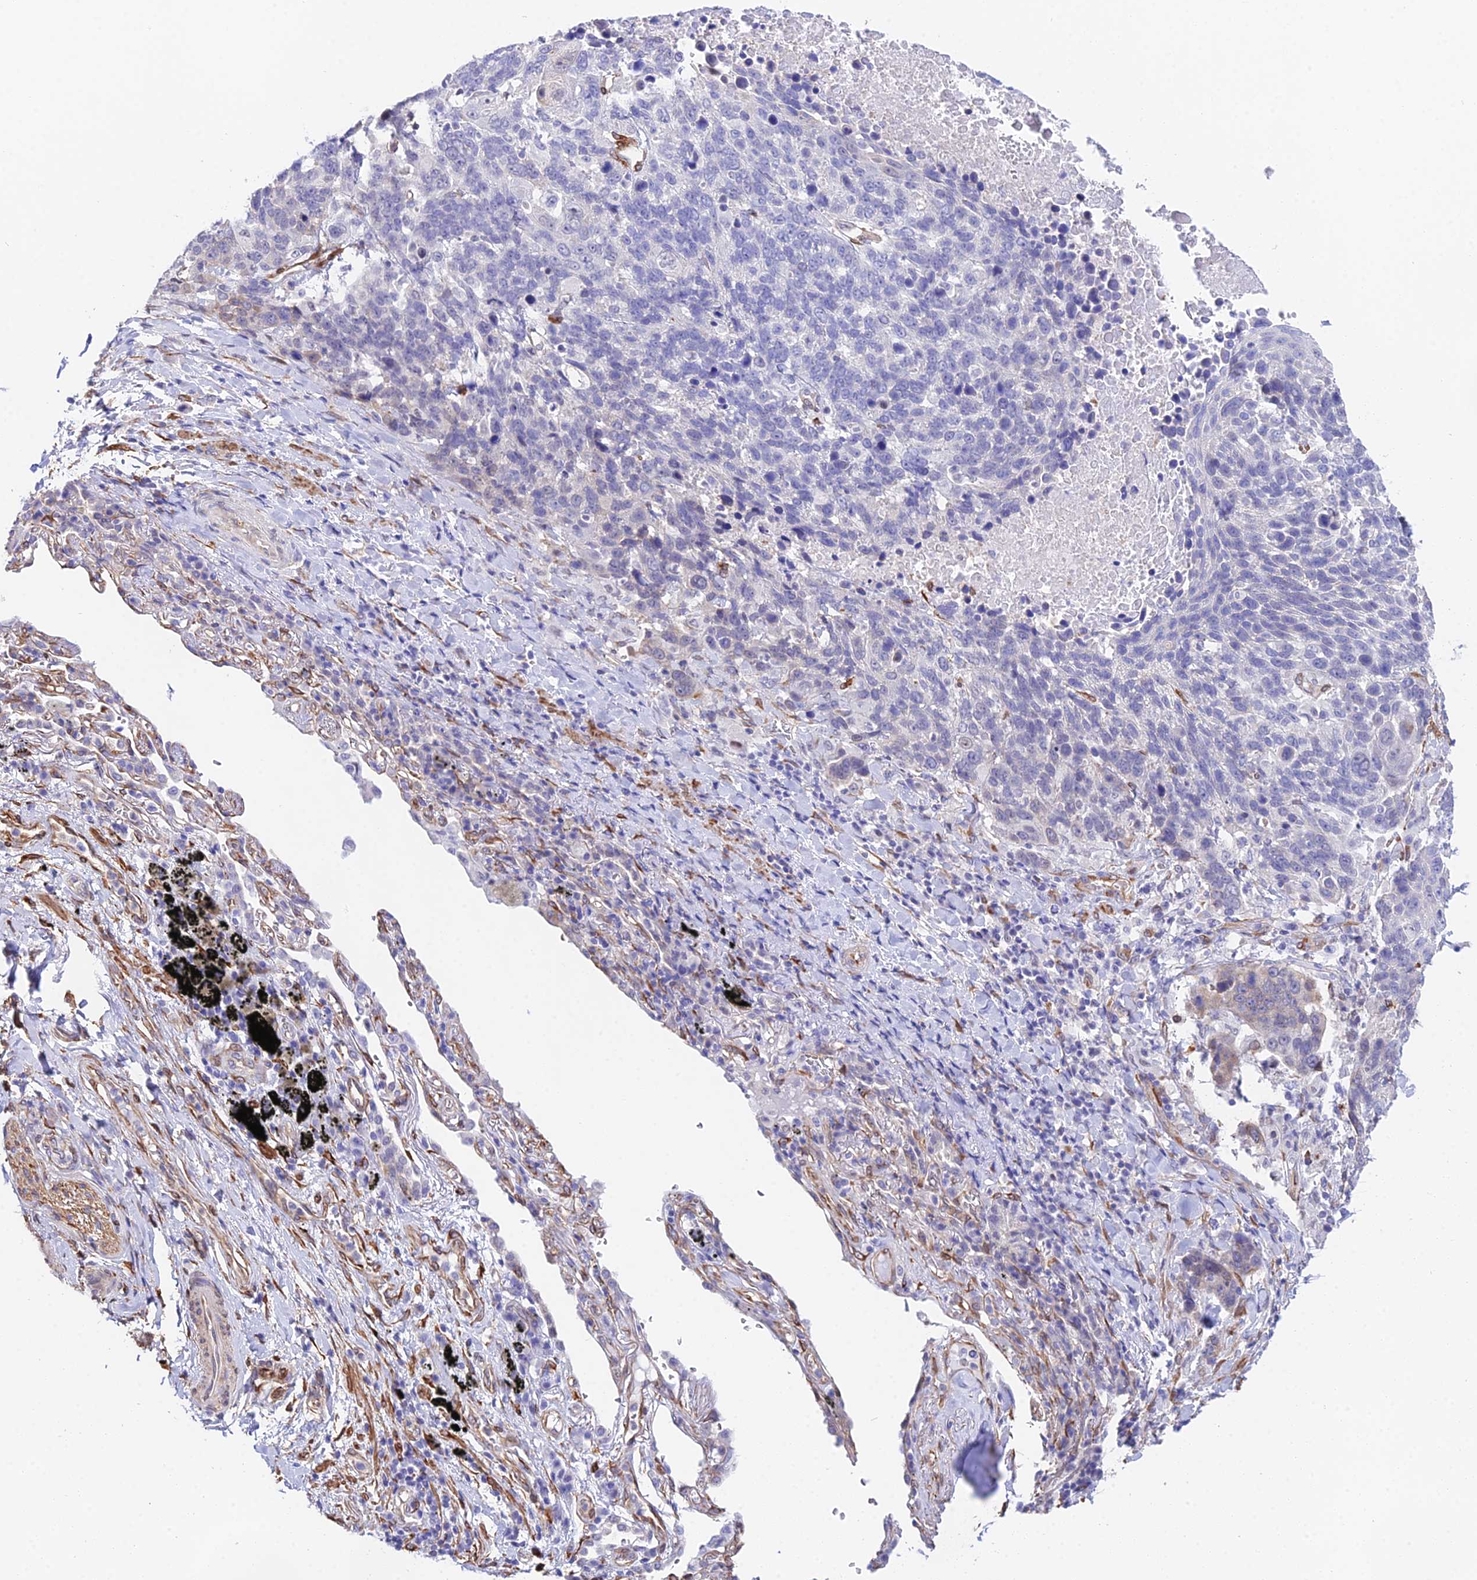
{"staining": {"intensity": "negative", "quantity": "none", "location": "none"}, "tissue": "lung cancer", "cell_type": "Tumor cells", "image_type": "cancer", "snomed": [{"axis": "morphology", "description": "Squamous cell carcinoma, NOS"}, {"axis": "topography", "description": "Lung"}], "caption": "This is a histopathology image of immunohistochemistry (IHC) staining of lung cancer (squamous cell carcinoma), which shows no positivity in tumor cells.", "gene": "MXRA7", "patient": {"sex": "male", "age": 66}}